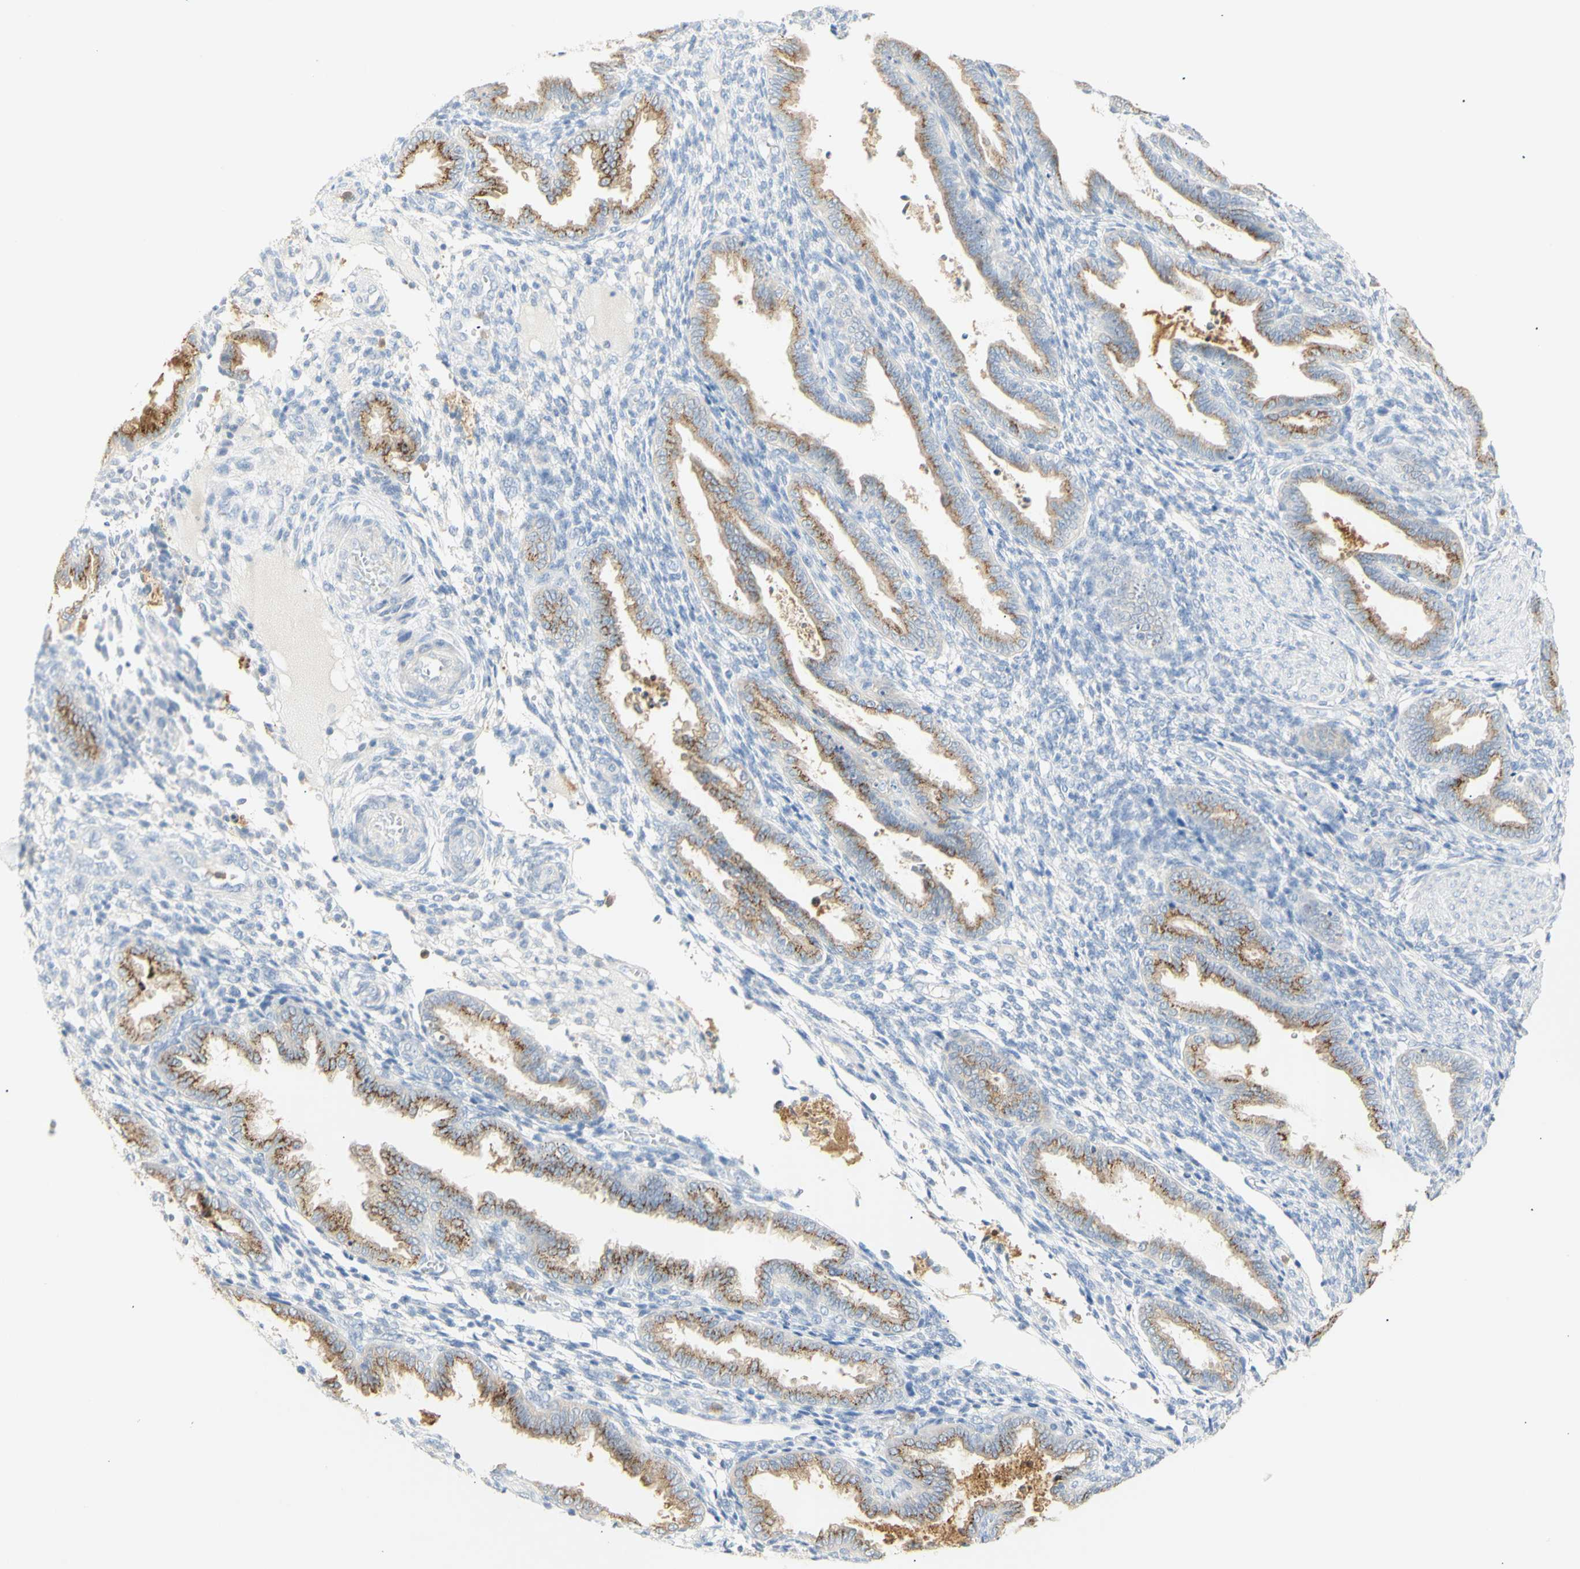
{"staining": {"intensity": "negative", "quantity": "none", "location": "none"}, "tissue": "endometrium", "cell_type": "Cells in endometrial stroma", "image_type": "normal", "snomed": [{"axis": "morphology", "description": "Normal tissue, NOS"}, {"axis": "topography", "description": "Endometrium"}], "caption": "The immunohistochemistry (IHC) photomicrograph has no significant expression in cells in endometrial stroma of endometrium.", "gene": "B4GALNT3", "patient": {"sex": "female", "age": 33}}